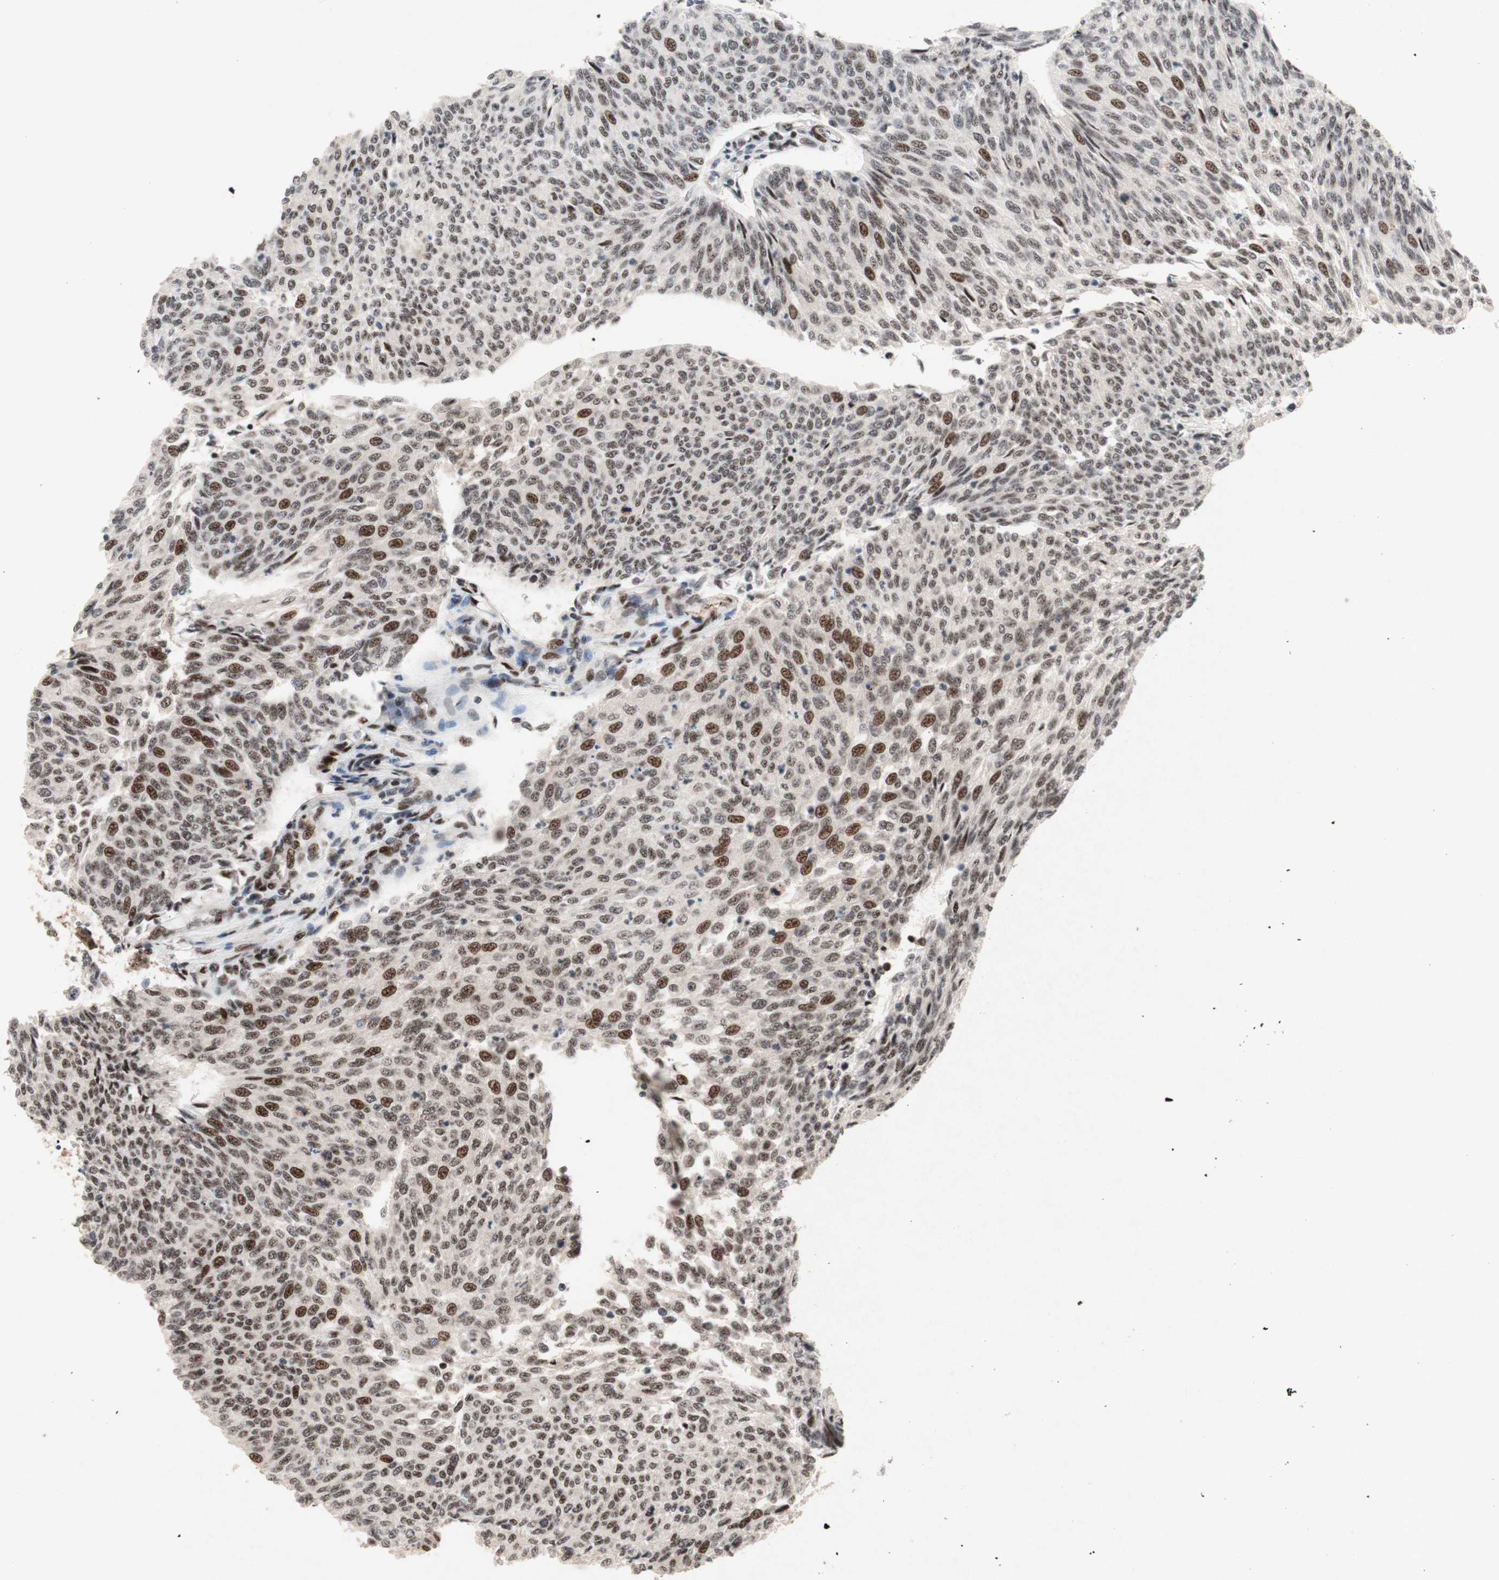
{"staining": {"intensity": "moderate", "quantity": ">75%", "location": "nuclear"}, "tissue": "urothelial cancer", "cell_type": "Tumor cells", "image_type": "cancer", "snomed": [{"axis": "morphology", "description": "Urothelial carcinoma, Low grade"}, {"axis": "topography", "description": "Urinary bladder"}], "caption": "Protein expression by IHC displays moderate nuclear staining in about >75% of tumor cells in low-grade urothelial carcinoma. The staining was performed using DAB (3,3'-diaminobenzidine), with brown indicating positive protein expression. Nuclei are stained blue with hematoxylin.", "gene": "TLE1", "patient": {"sex": "female", "age": 79}}